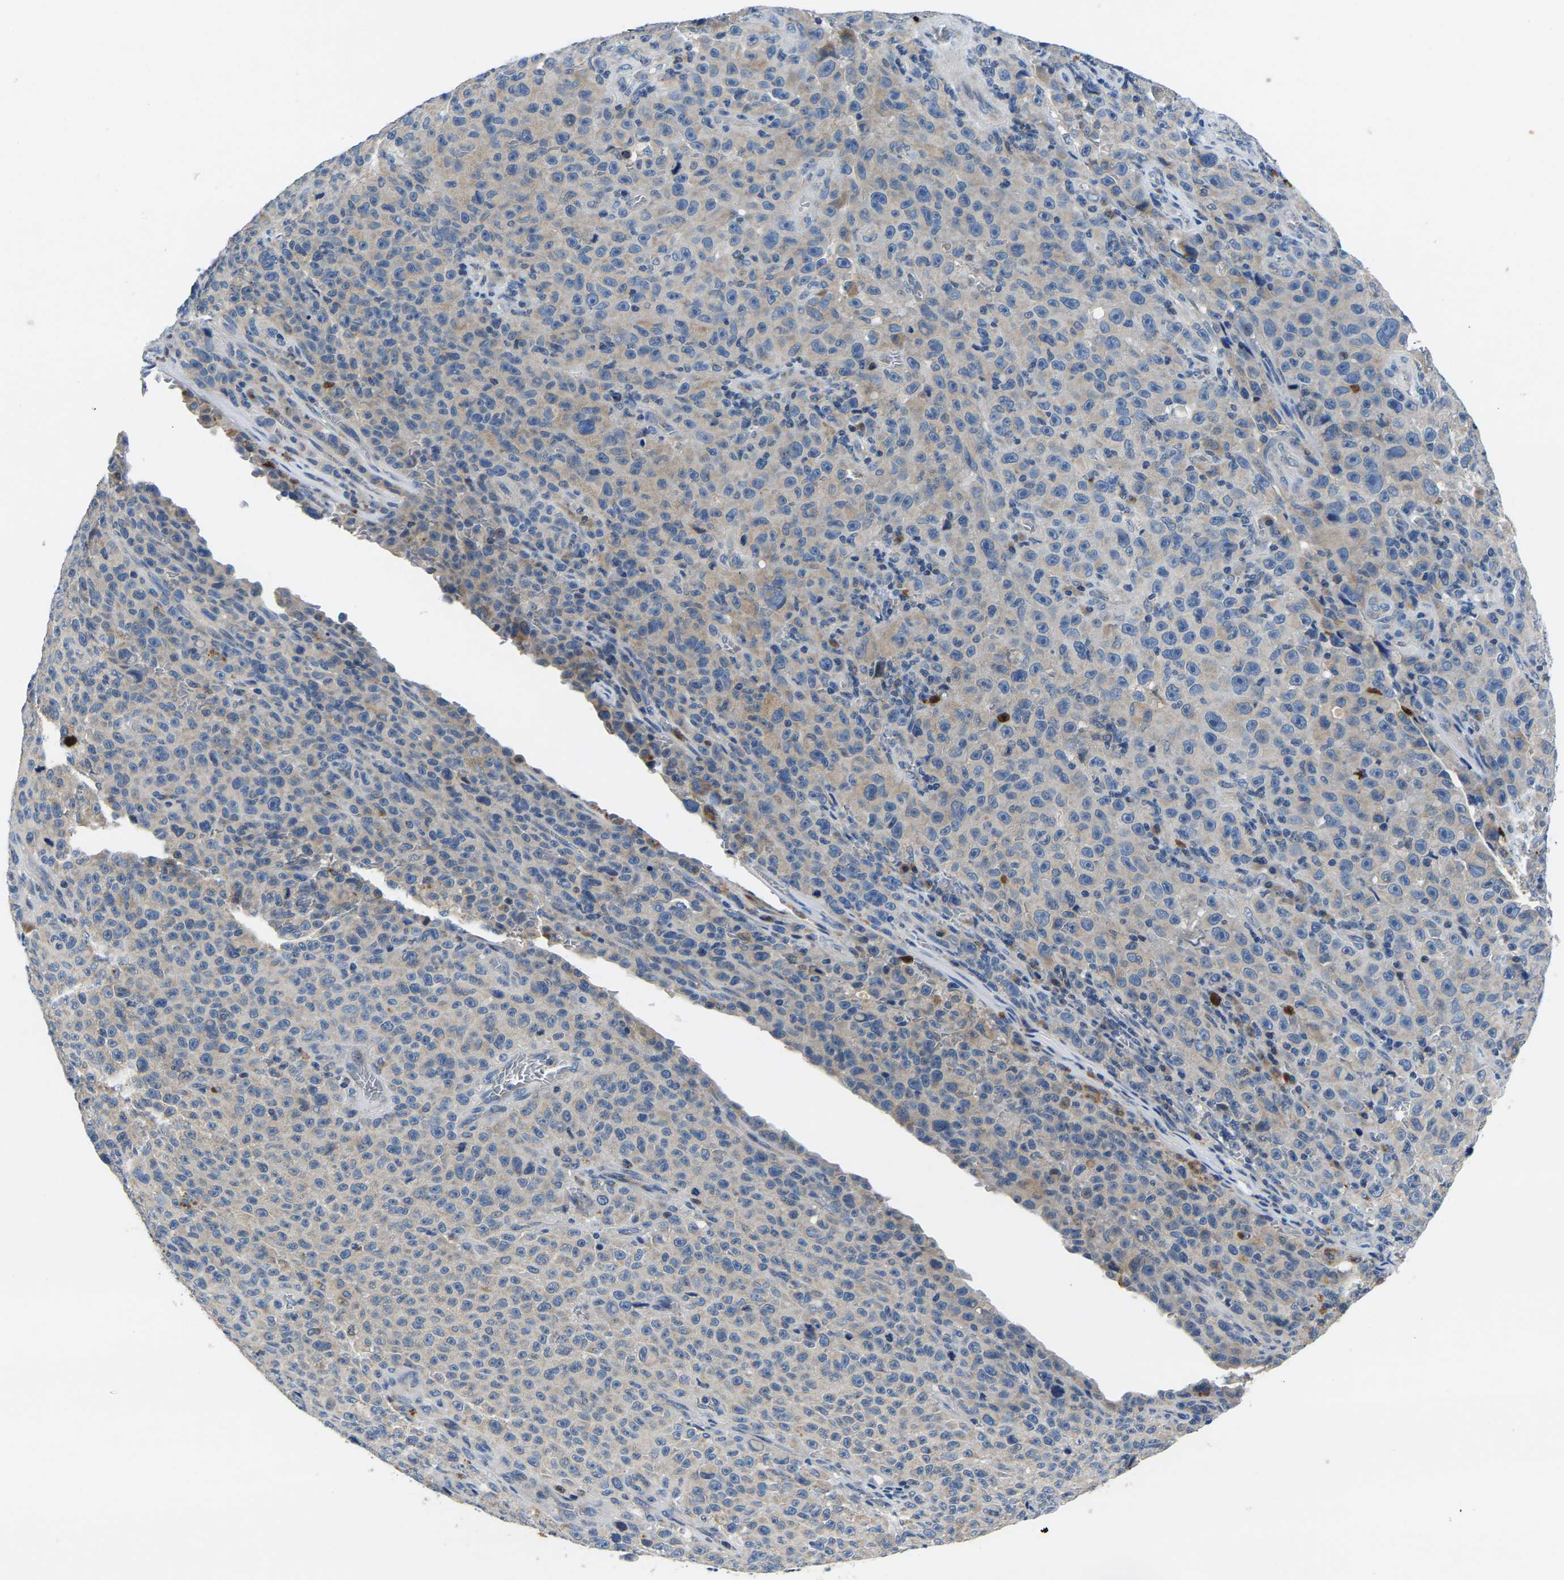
{"staining": {"intensity": "negative", "quantity": "none", "location": "none"}, "tissue": "melanoma", "cell_type": "Tumor cells", "image_type": "cancer", "snomed": [{"axis": "morphology", "description": "Malignant melanoma, NOS"}, {"axis": "topography", "description": "Skin"}], "caption": "Tumor cells show no significant protein expression in malignant melanoma.", "gene": "TOR1B", "patient": {"sex": "female", "age": 82}}